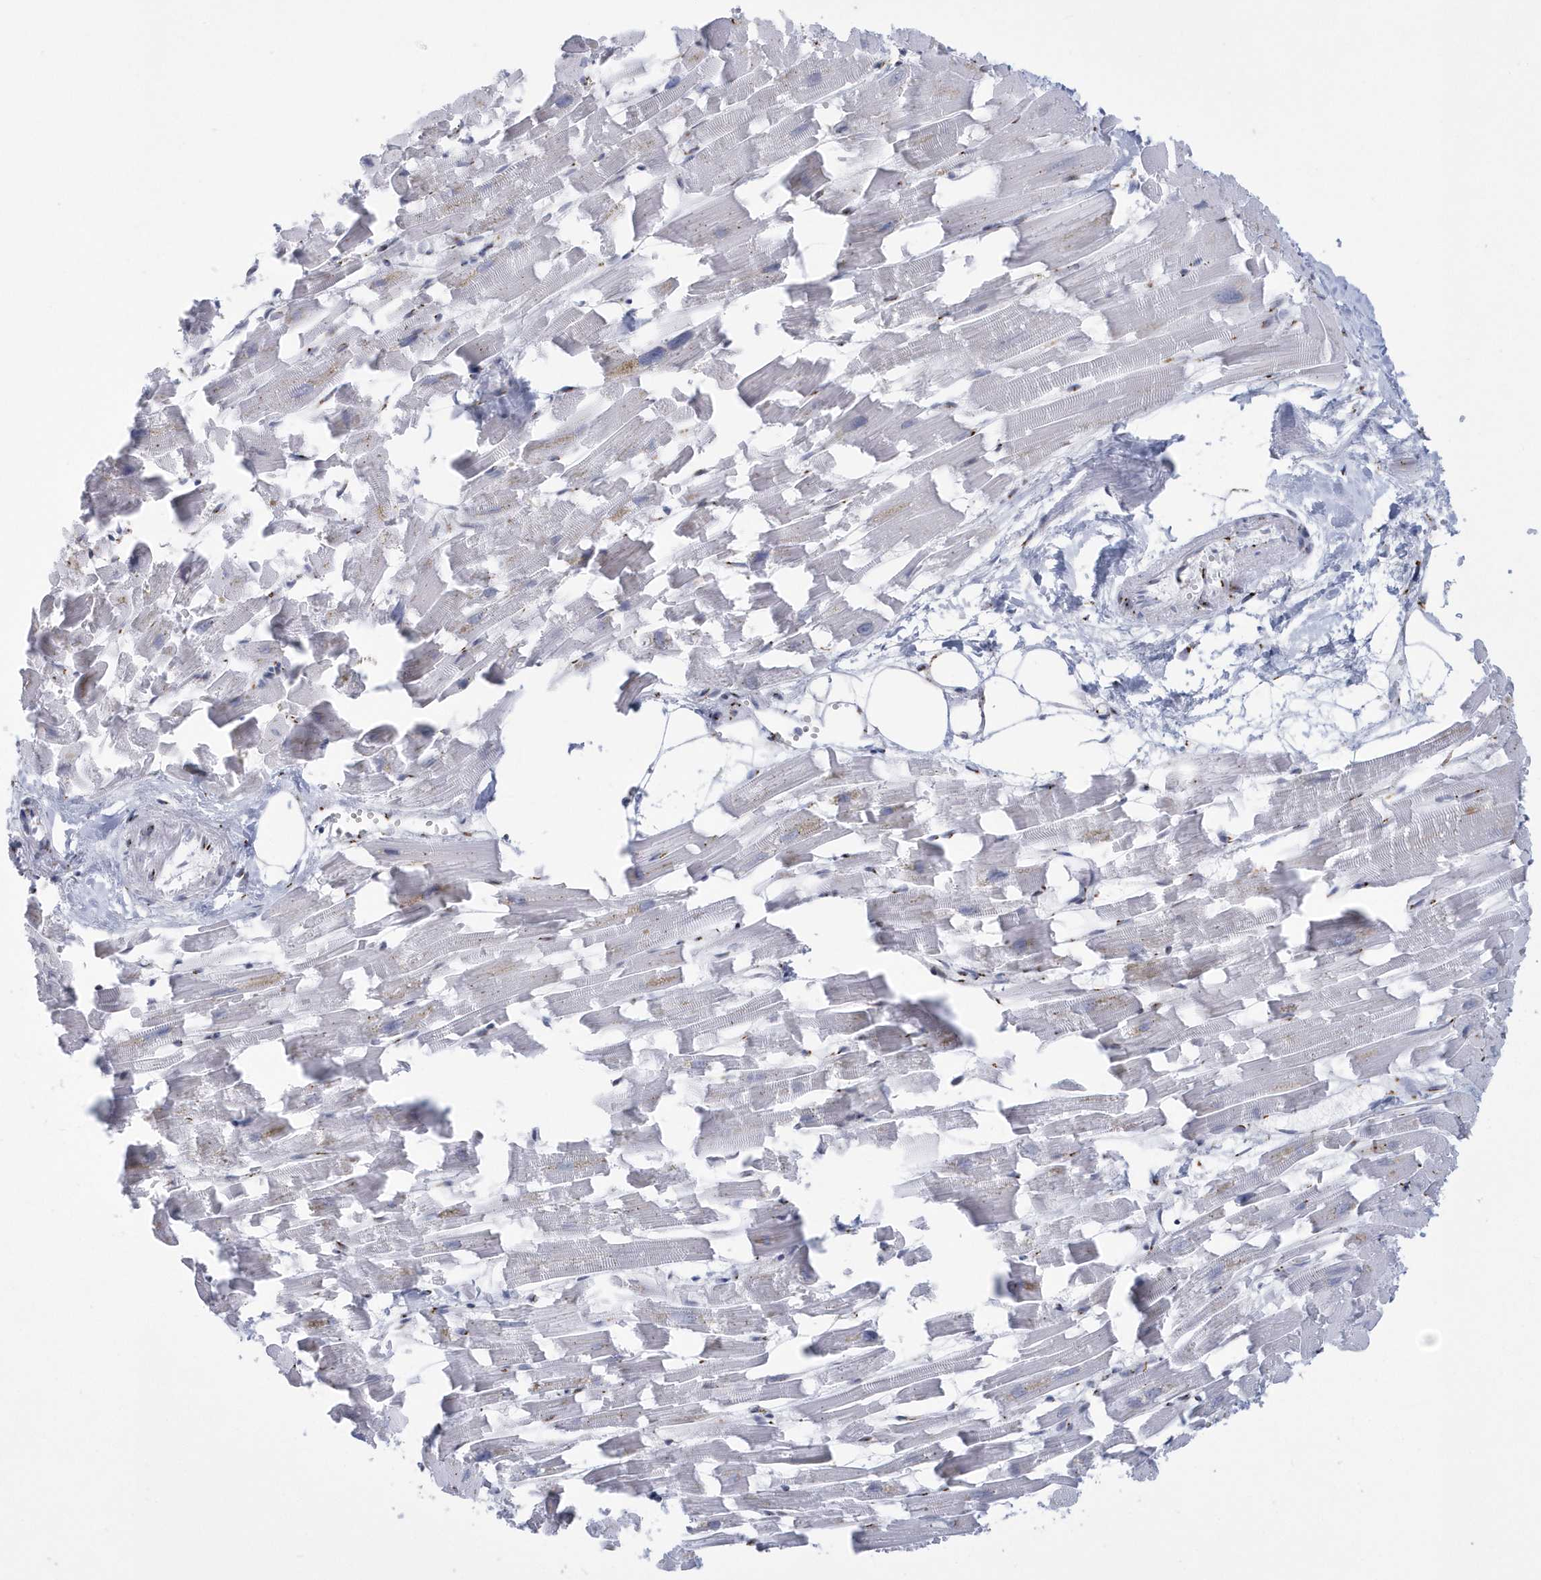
{"staining": {"intensity": "negative", "quantity": "none", "location": "none"}, "tissue": "heart muscle", "cell_type": "Cardiomyocytes", "image_type": "normal", "snomed": [{"axis": "morphology", "description": "Normal tissue, NOS"}, {"axis": "topography", "description": "Heart"}], "caption": "High magnification brightfield microscopy of unremarkable heart muscle stained with DAB (brown) and counterstained with hematoxylin (blue): cardiomyocytes show no significant positivity.", "gene": "SLX9", "patient": {"sex": "female", "age": 64}}